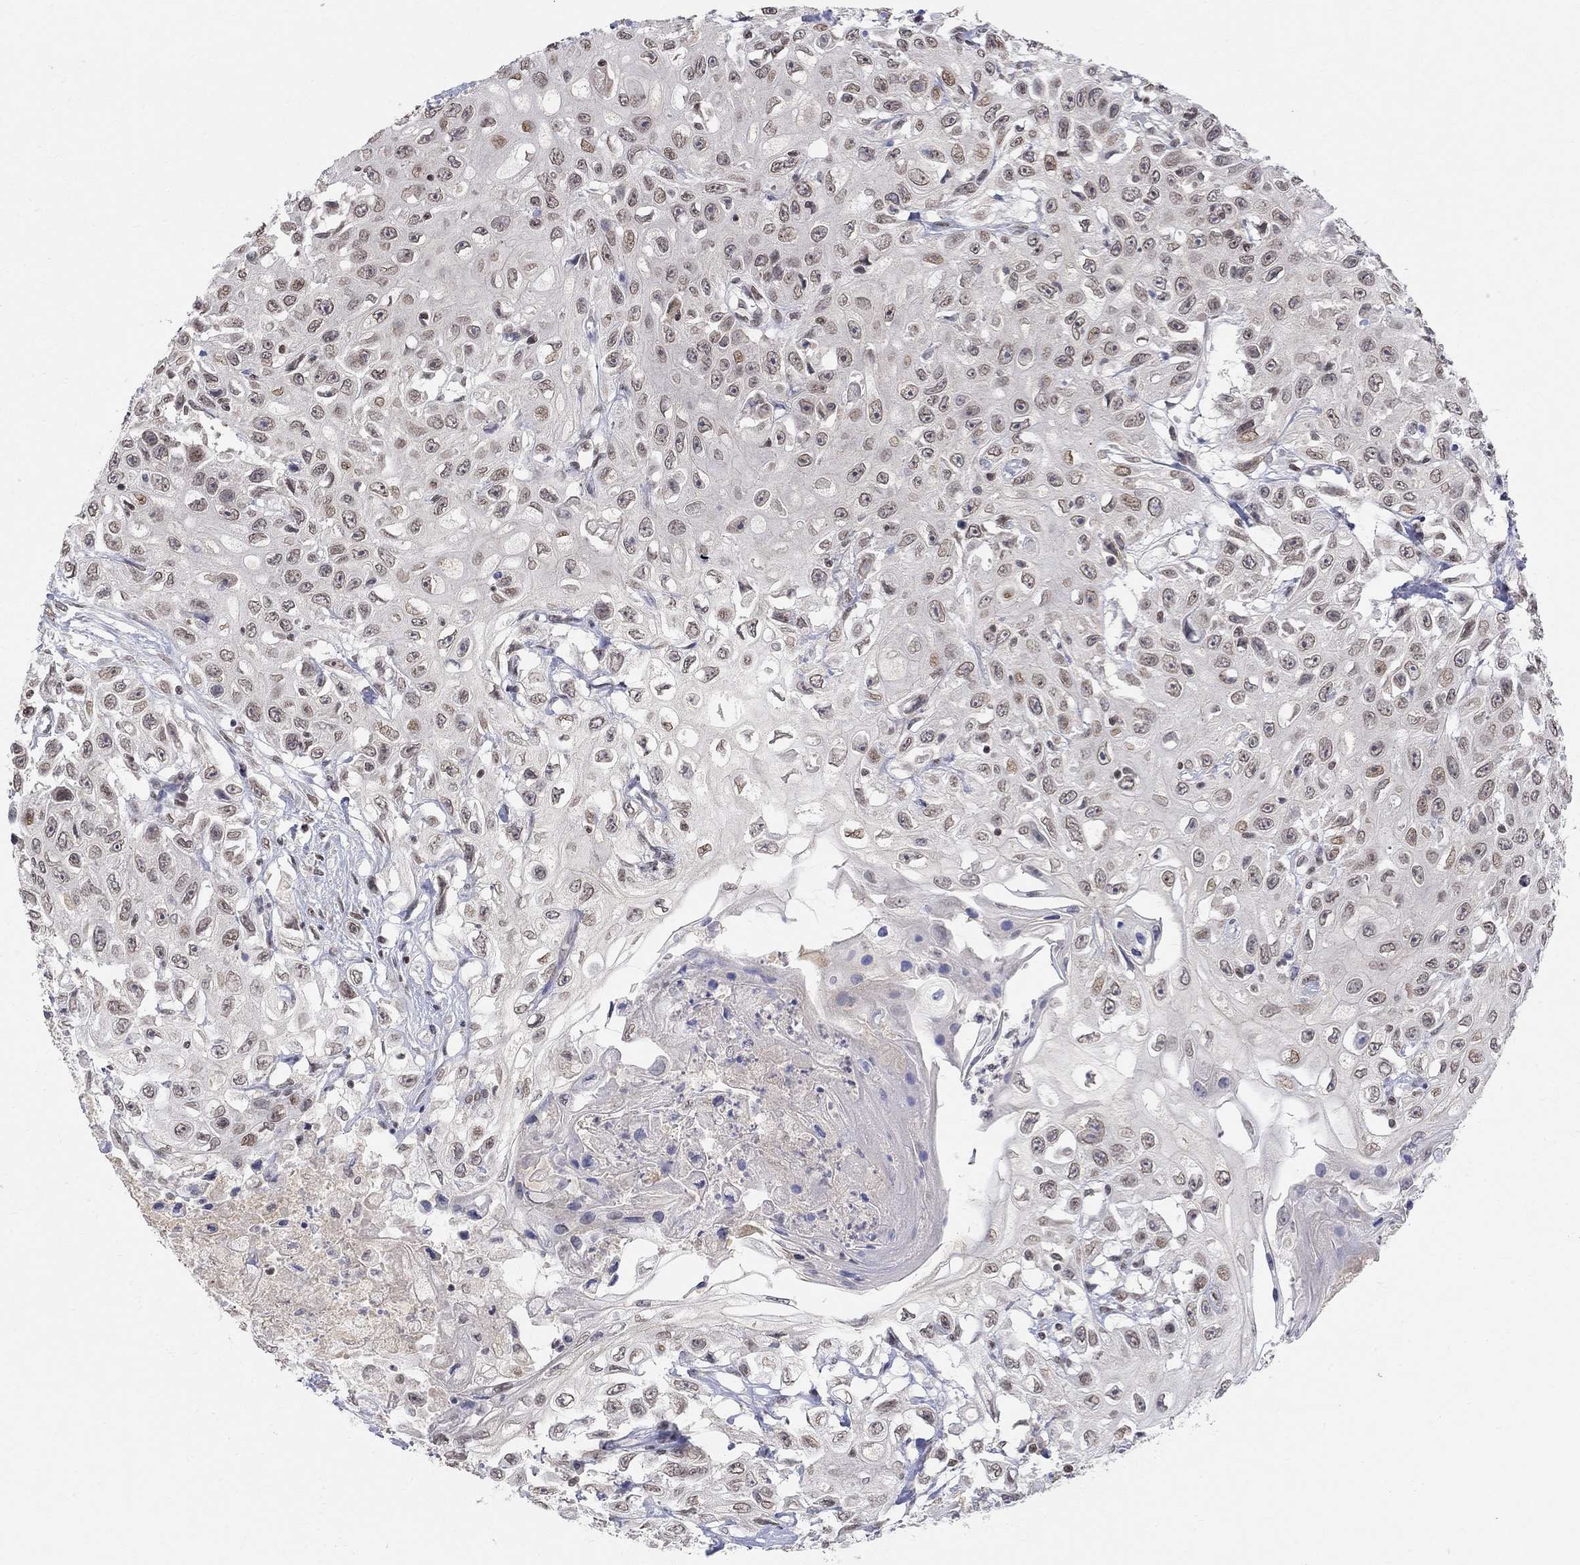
{"staining": {"intensity": "moderate", "quantity": "<25%", "location": "nuclear"}, "tissue": "urothelial cancer", "cell_type": "Tumor cells", "image_type": "cancer", "snomed": [{"axis": "morphology", "description": "Urothelial carcinoma, High grade"}, {"axis": "topography", "description": "Urinary bladder"}], "caption": "Protein expression analysis of human urothelial carcinoma (high-grade) reveals moderate nuclear staining in approximately <25% of tumor cells.", "gene": "KLF12", "patient": {"sex": "female", "age": 56}}